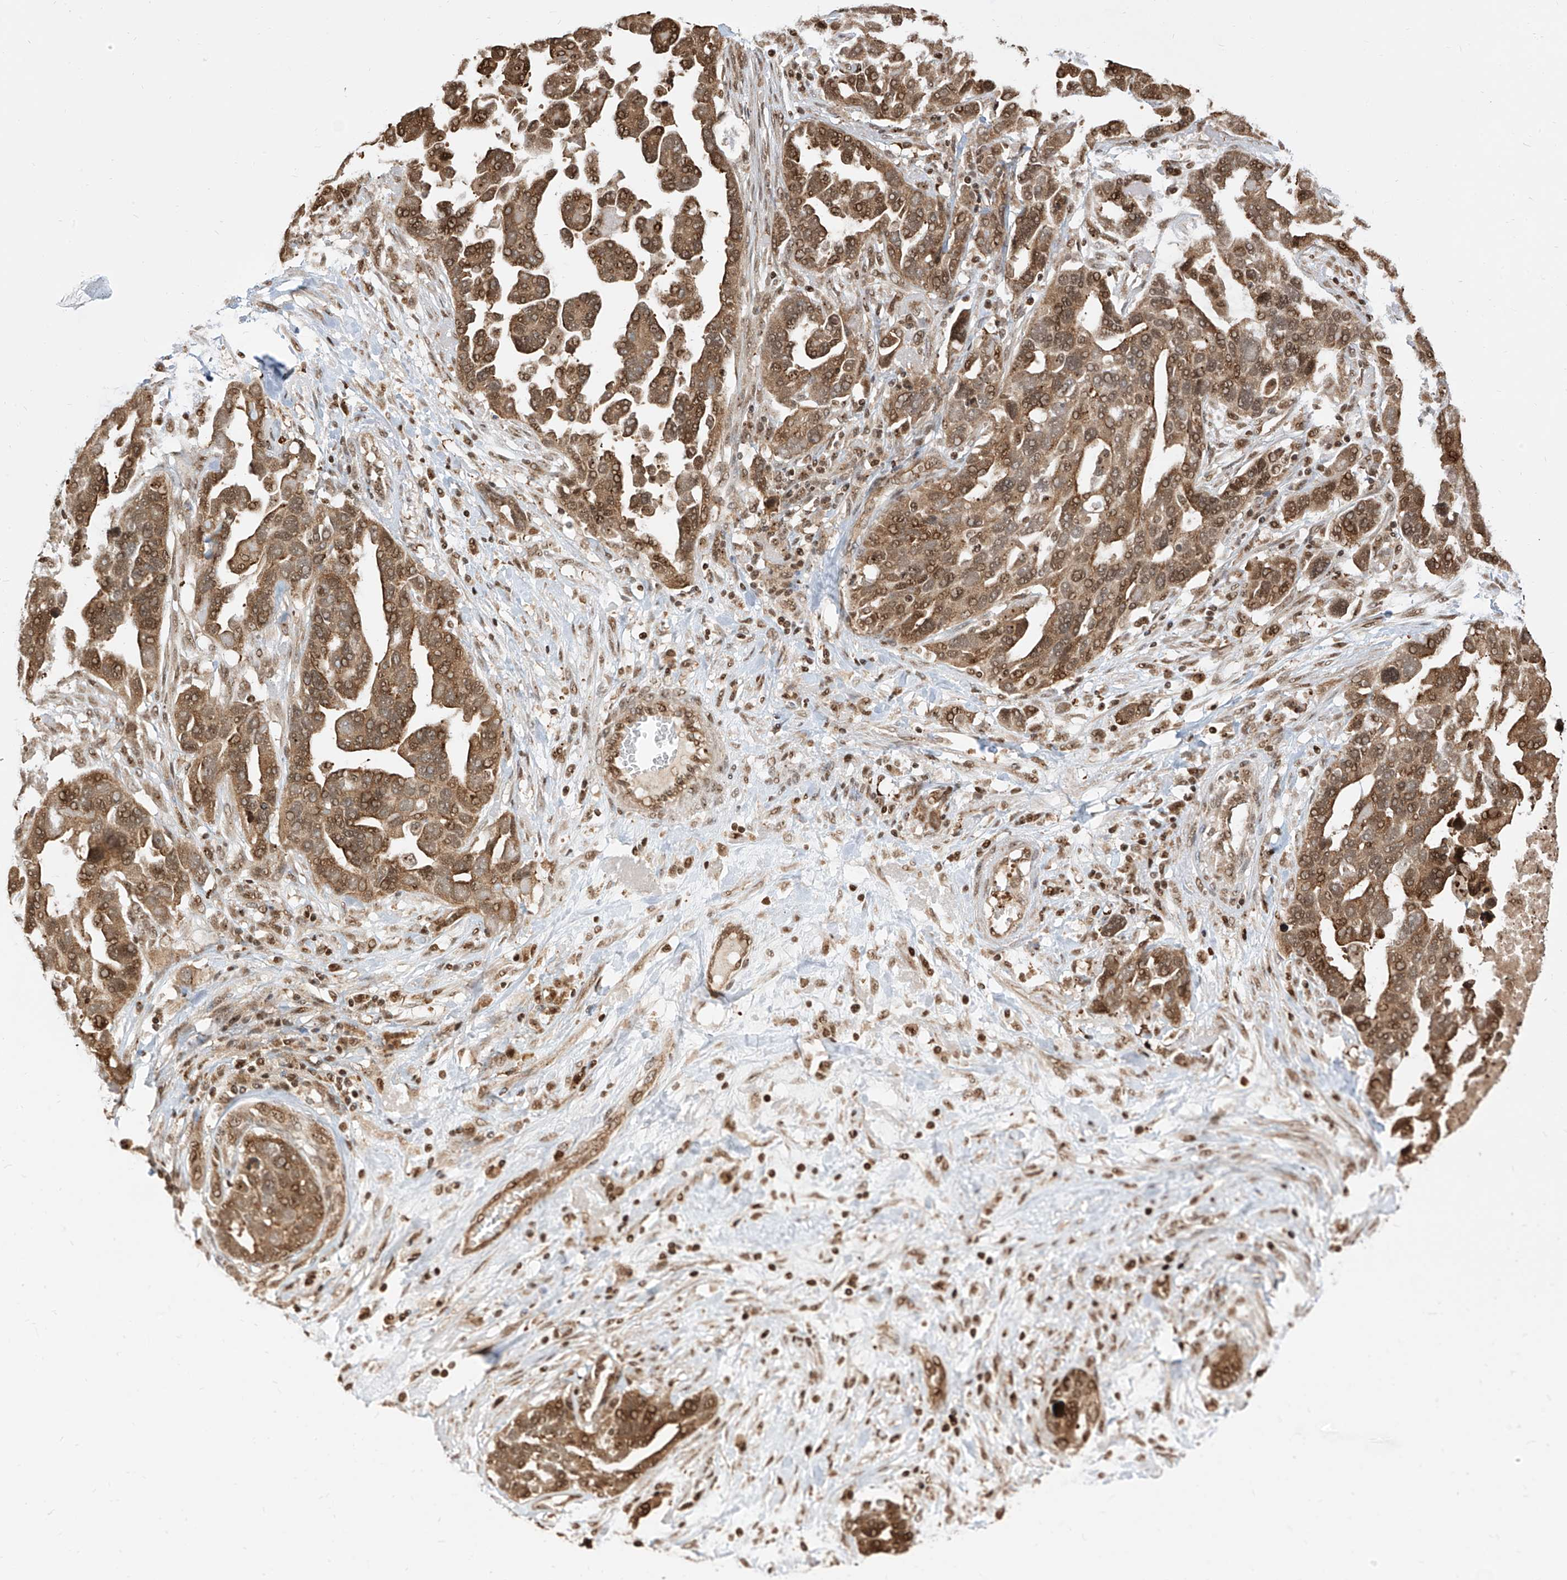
{"staining": {"intensity": "moderate", "quantity": ">75%", "location": "cytoplasmic/membranous,nuclear"}, "tissue": "ovarian cancer", "cell_type": "Tumor cells", "image_type": "cancer", "snomed": [{"axis": "morphology", "description": "Cystadenocarcinoma, serous, NOS"}, {"axis": "topography", "description": "Ovary"}], "caption": "Moderate cytoplasmic/membranous and nuclear positivity is appreciated in about >75% of tumor cells in ovarian serous cystadenocarcinoma.", "gene": "VMP1", "patient": {"sex": "female", "age": 54}}